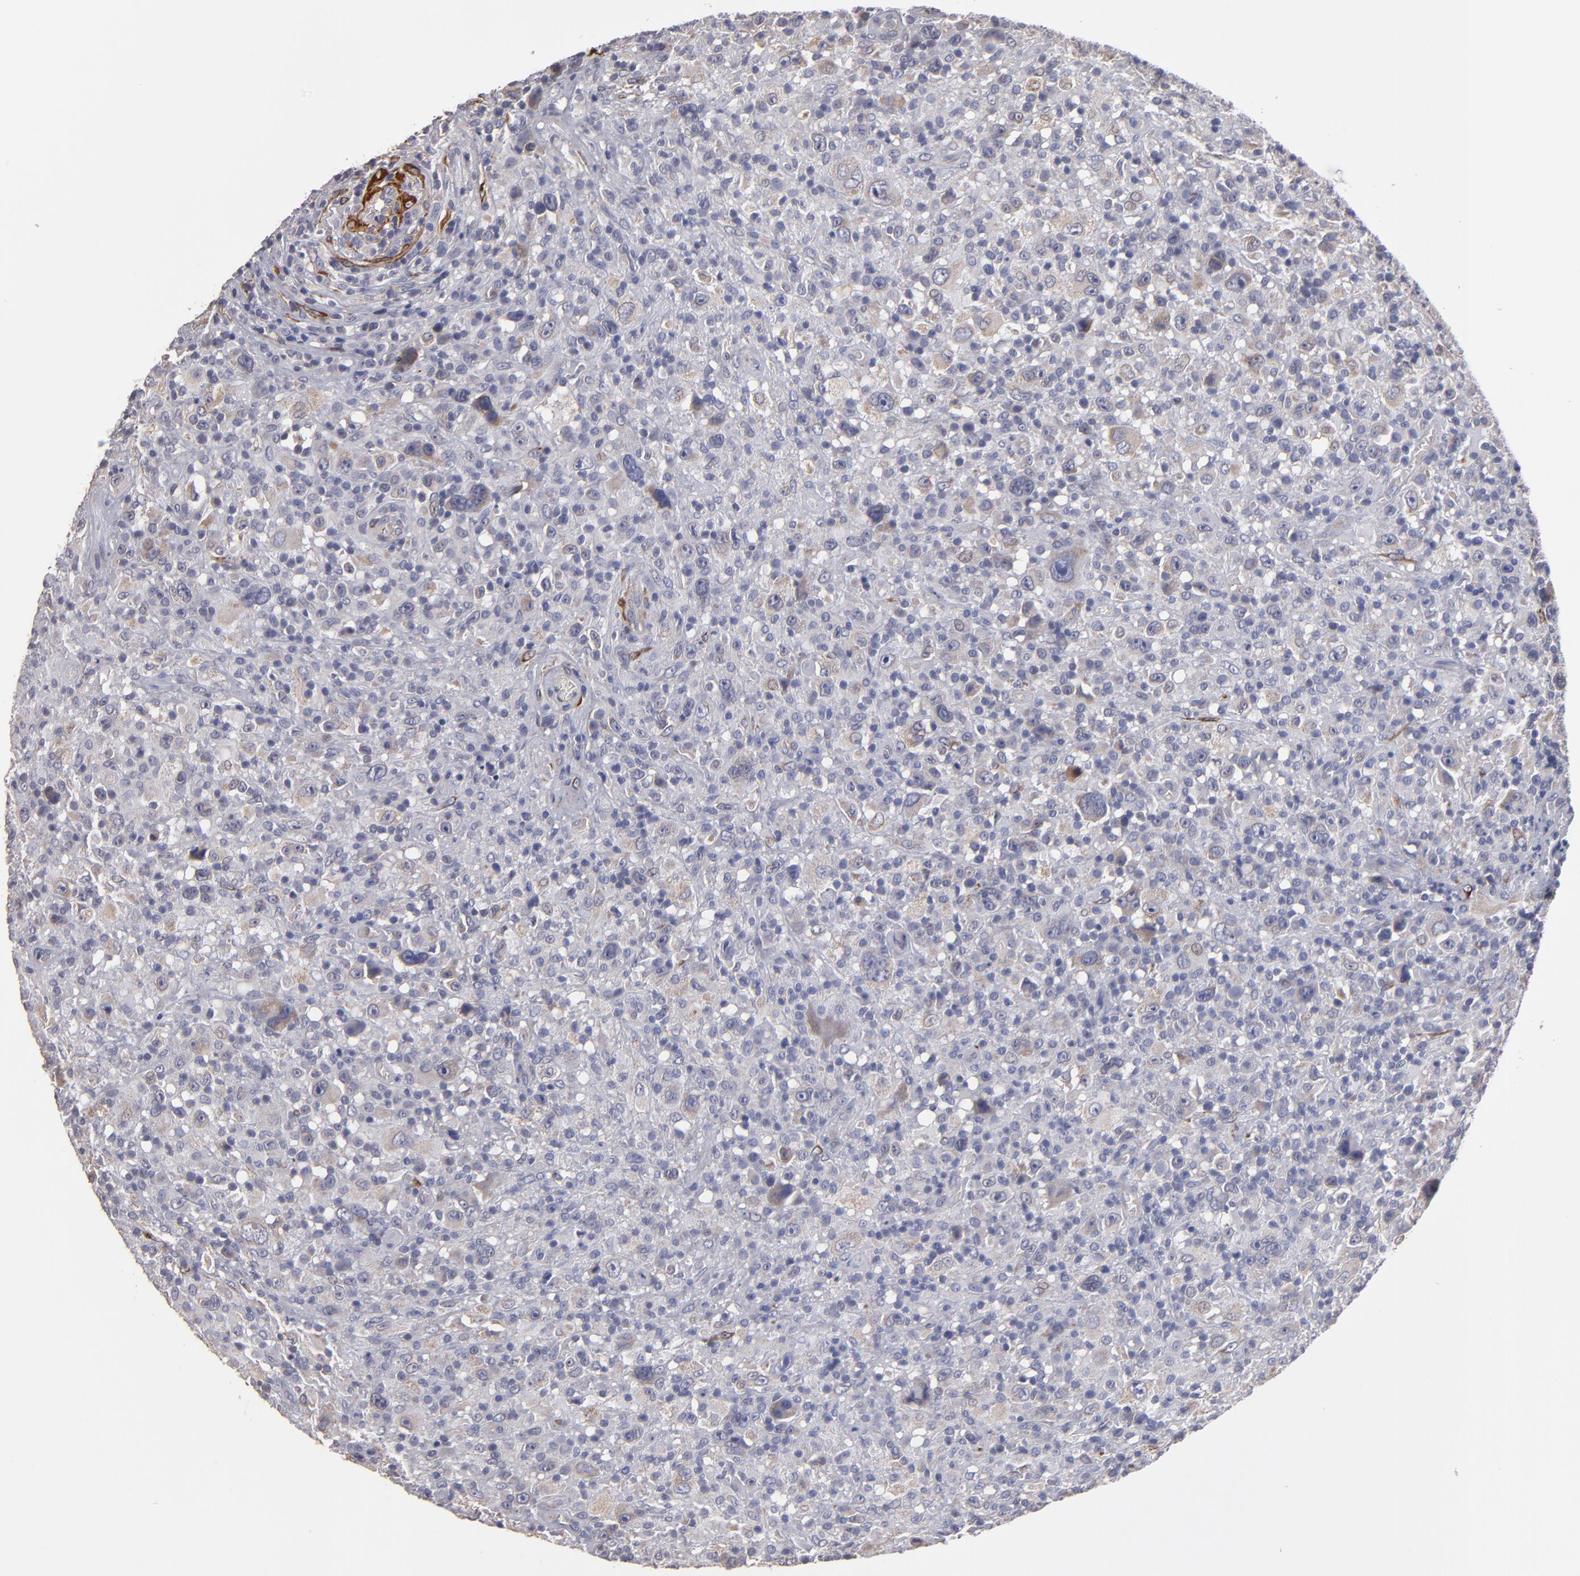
{"staining": {"intensity": "weak", "quantity": "<25%", "location": "cytoplasmic/membranous"}, "tissue": "lymphoma", "cell_type": "Tumor cells", "image_type": "cancer", "snomed": [{"axis": "morphology", "description": "Hodgkin's disease, NOS"}, {"axis": "topography", "description": "Lymph node"}], "caption": "Immunohistochemistry (IHC) image of neoplastic tissue: human lymphoma stained with DAB demonstrates no significant protein expression in tumor cells. (Immunohistochemistry, brightfield microscopy, high magnification).", "gene": "SLMAP", "patient": {"sex": "male", "age": 46}}